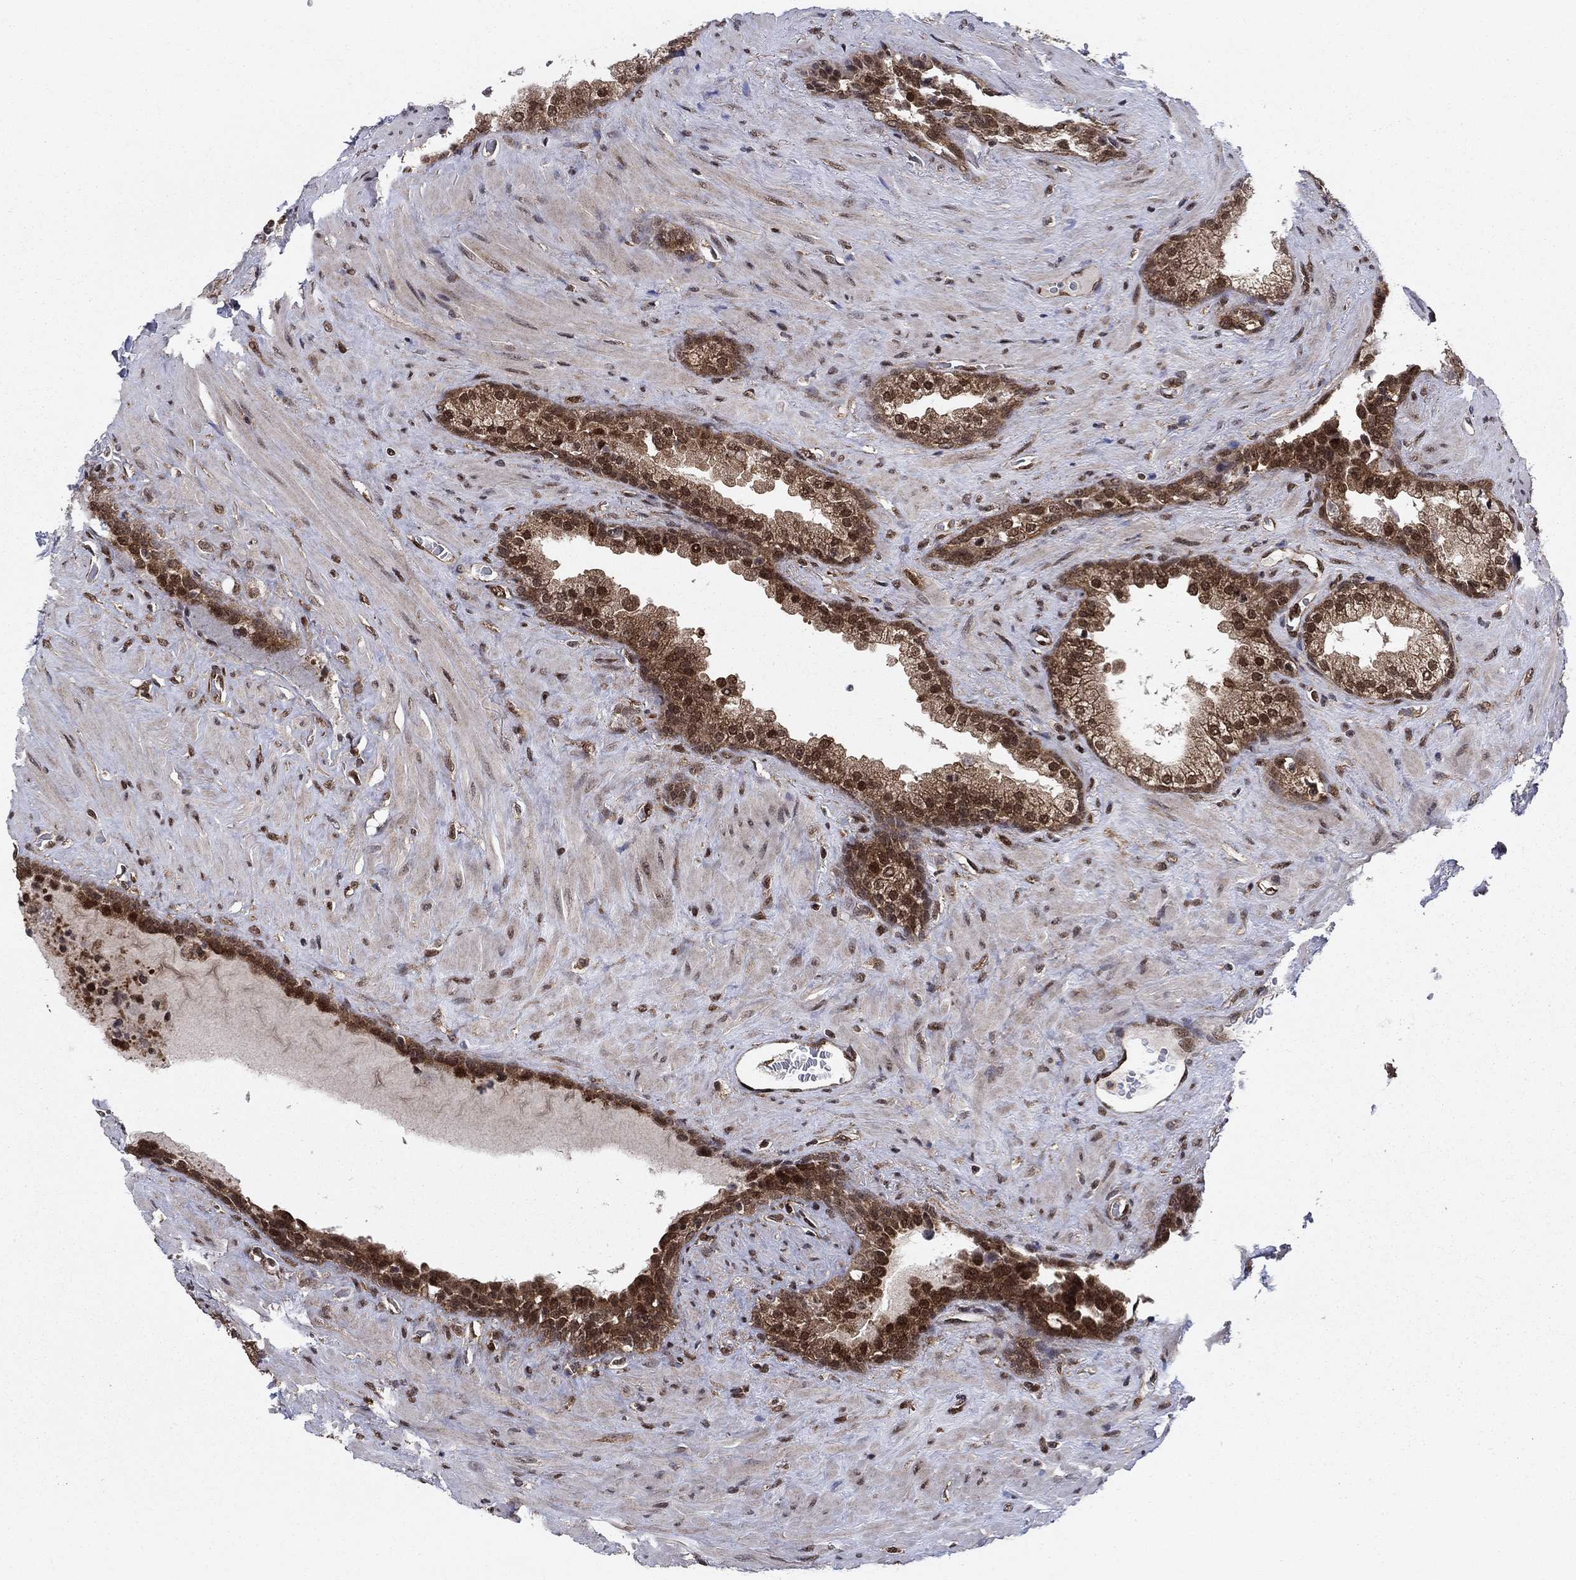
{"staining": {"intensity": "strong", "quantity": "25%-75%", "location": "cytoplasmic/membranous,nuclear"}, "tissue": "prostate", "cell_type": "Glandular cells", "image_type": "normal", "snomed": [{"axis": "morphology", "description": "Normal tissue, NOS"}, {"axis": "topography", "description": "Prostate"}], "caption": "Glandular cells reveal high levels of strong cytoplasmic/membranous,nuclear staining in about 25%-75% of cells in unremarkable human prostate. The protein is shown in brown color, while the nuclei are stained blue.", "gene": "DNAJA1", "patient": {"sex": "male", "age": 63}}